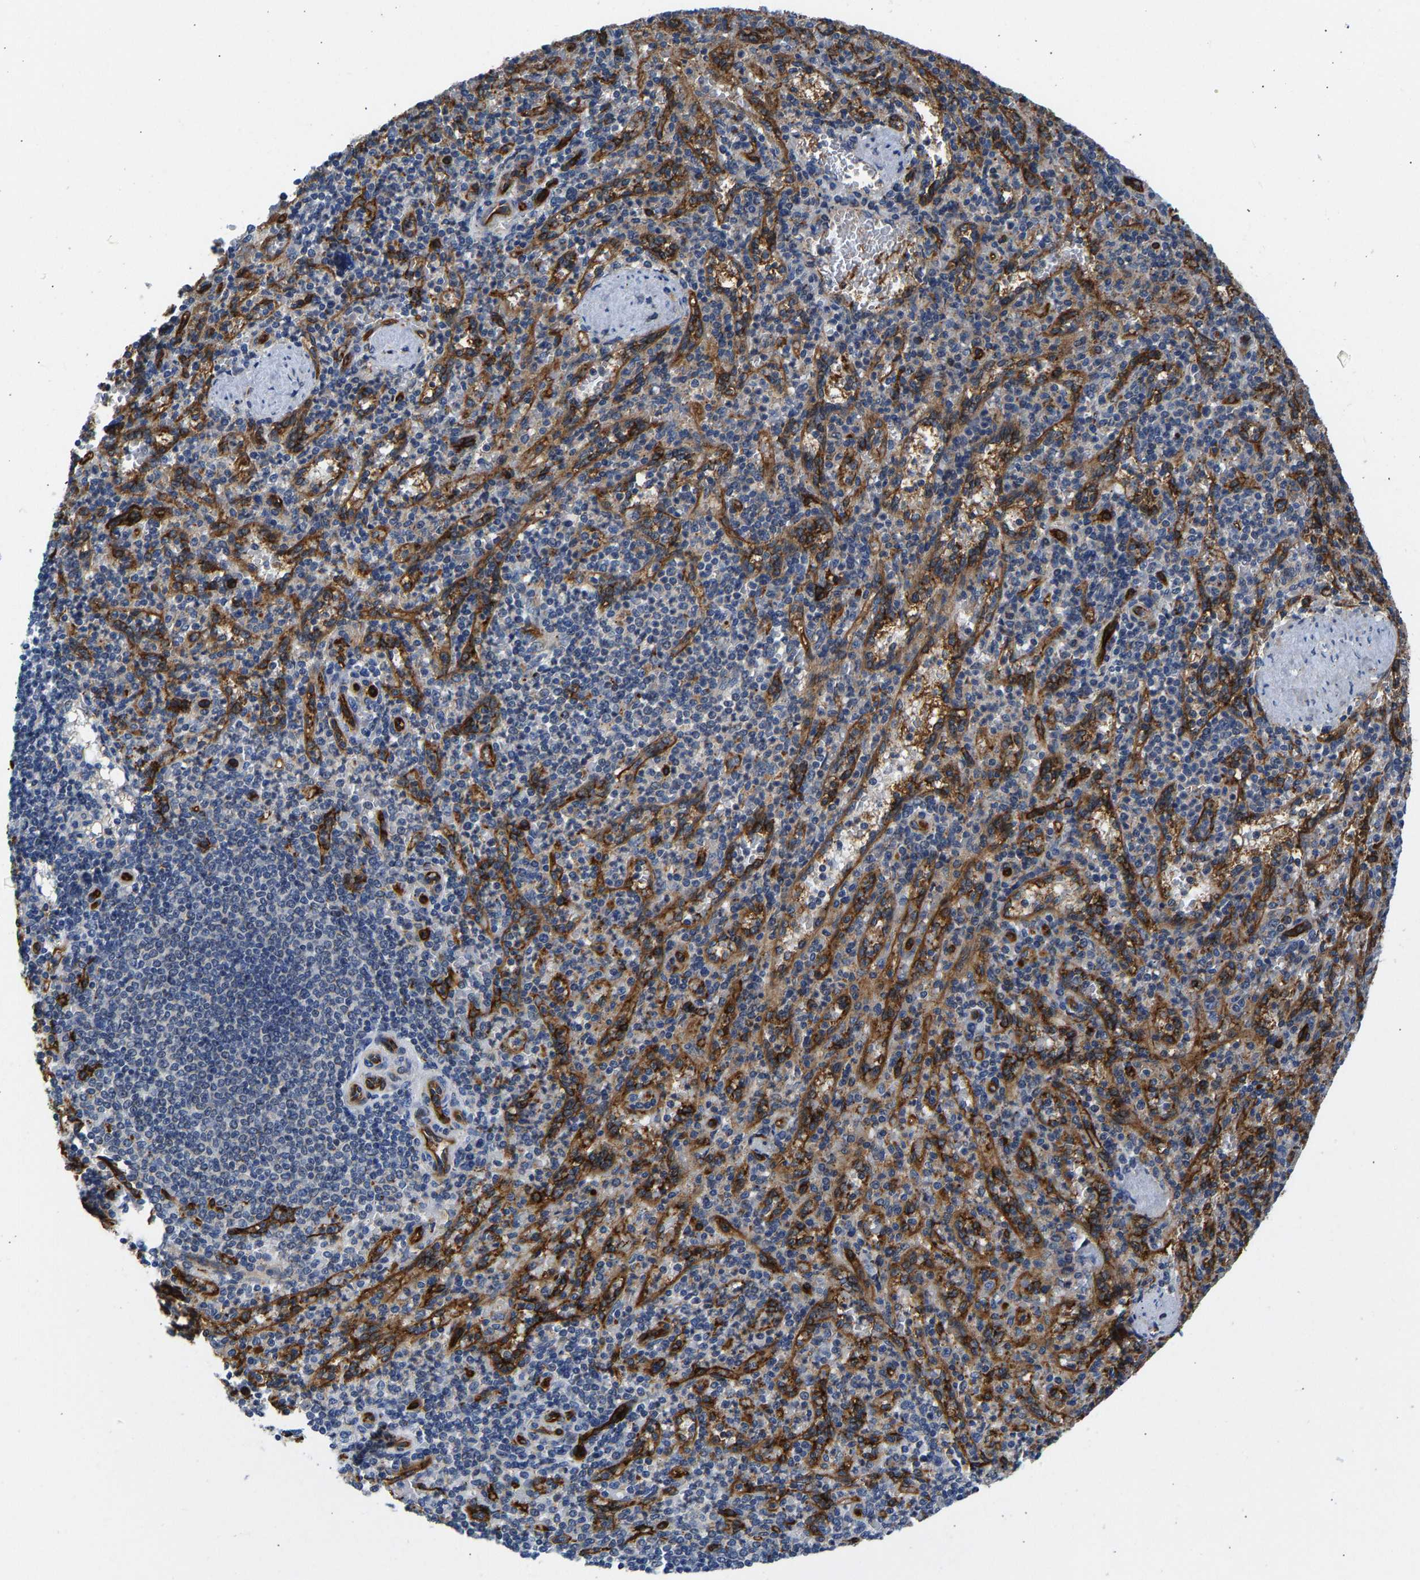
{"staining": {"intensity": "negative", "quantity": "none", "location": "none"}, "tissue": "spleen", "cell_type": "Cells in red pulp", "image_type": "normal", "snomed": [{"axis": "morphology", "description": "Normal tissue, NOS"}, {"axis": "topography", "description": "Spleen"}], "caption": "The micrograph exhibits no staining of cells in red pulp in unremarkable spleen.", "gene": "RESF1", "patient": {"sex": "female", "age": 74}}